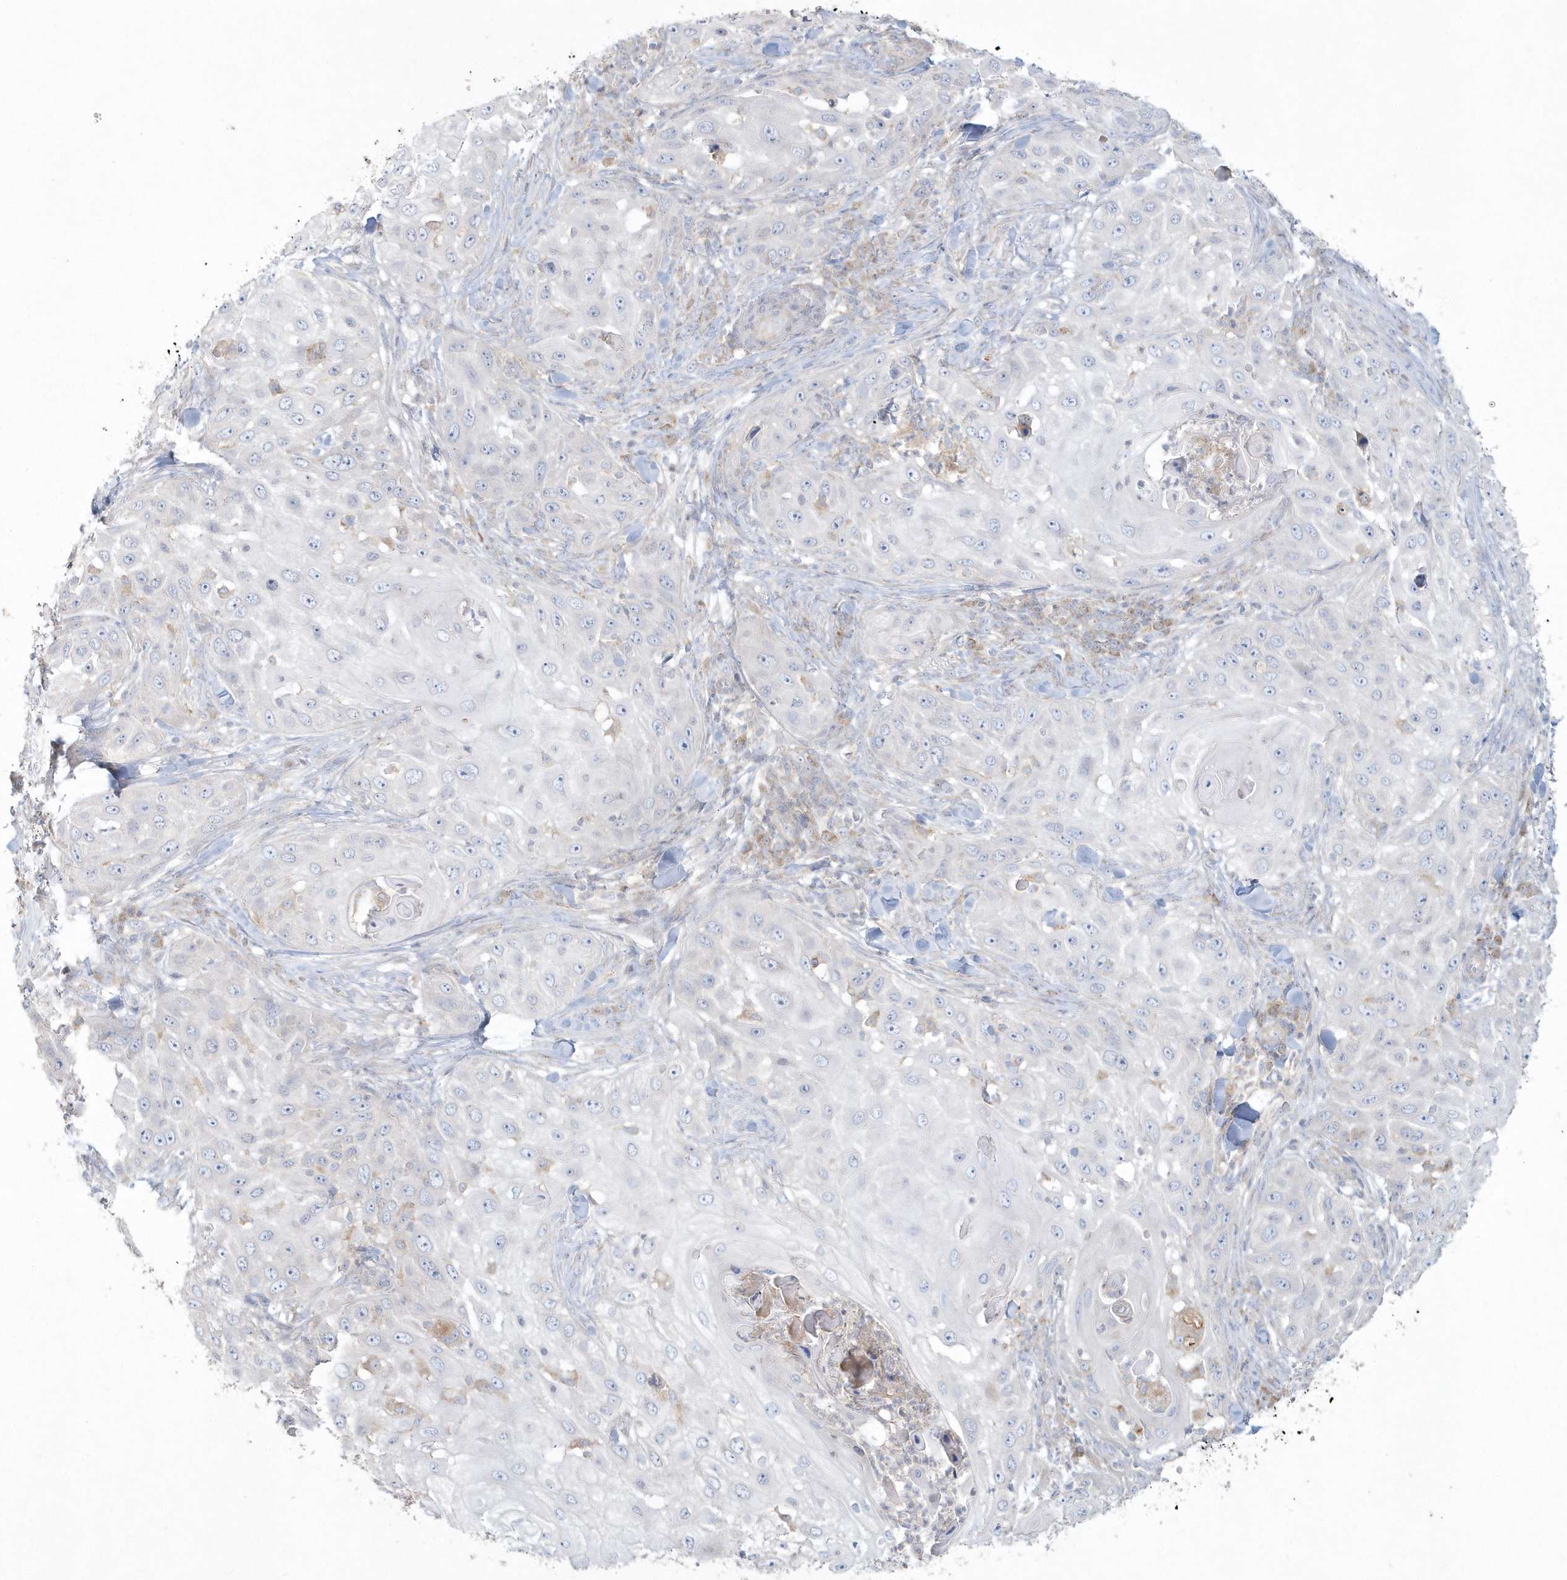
{"staining": {"intensity": "negative", "quantity": "none", "location": "none"}, "tissue": "skin cancer", "cell_type": "Tumor cells", "image_type": "cancer", "snomed": [{"axis": "morphology", "description": "Squamous cell carcinoma, NOS"}, {"axis": "topography", "description": "Skin"}], "caption": "This is an immunohistochemistry (IHC) micrograph of squamous cell carcinoma (skin). There is no staining in tumor cells.", "gene": "BLTP3A", "patient": {"sex": "female", "age": 44}}